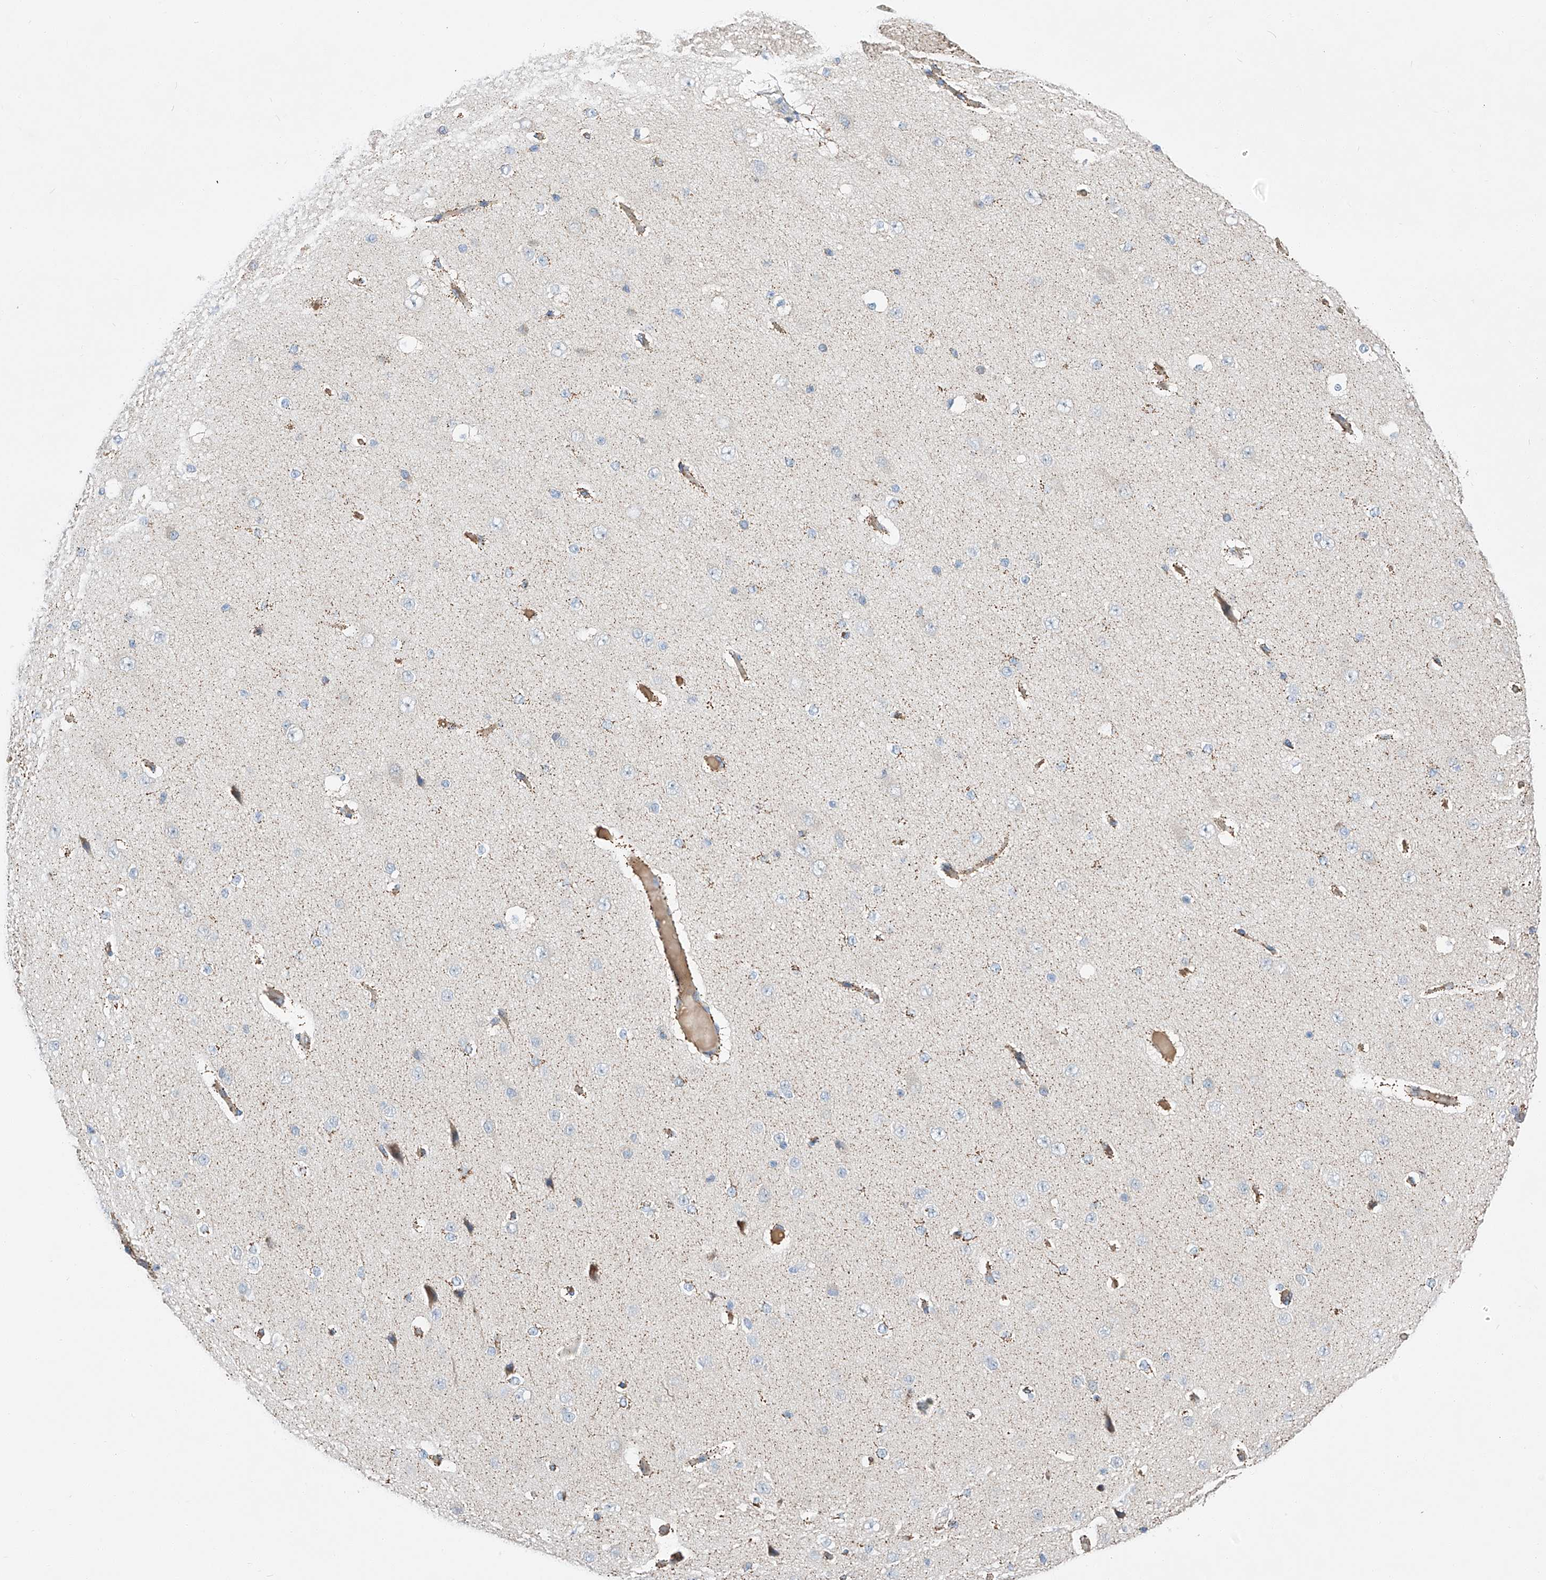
{"staining": {"intensity": "moderate", "quantity": "<25%", "location": "cytoplasmic/membranous"}, "tissue": "cerebral cortex", "cell_type": "Endothelial cells", "image_type": "normal", "snomed": [{"axis": "morphology", "description": "Normal tissue, NOS"}, {"axis": "morphology", "description": "Developmental malformation"}, {"axis": "topography", "description": "Cerebral cortex"}], "caption": "Human cerebral cortex stained for a protein (brown) reveals moderate cytoplasmic/membranous positive positivity in approximately <25% of endothelial cells.", "gene": "RUSC1", "patient": {"sex": "female", "age": 30}}